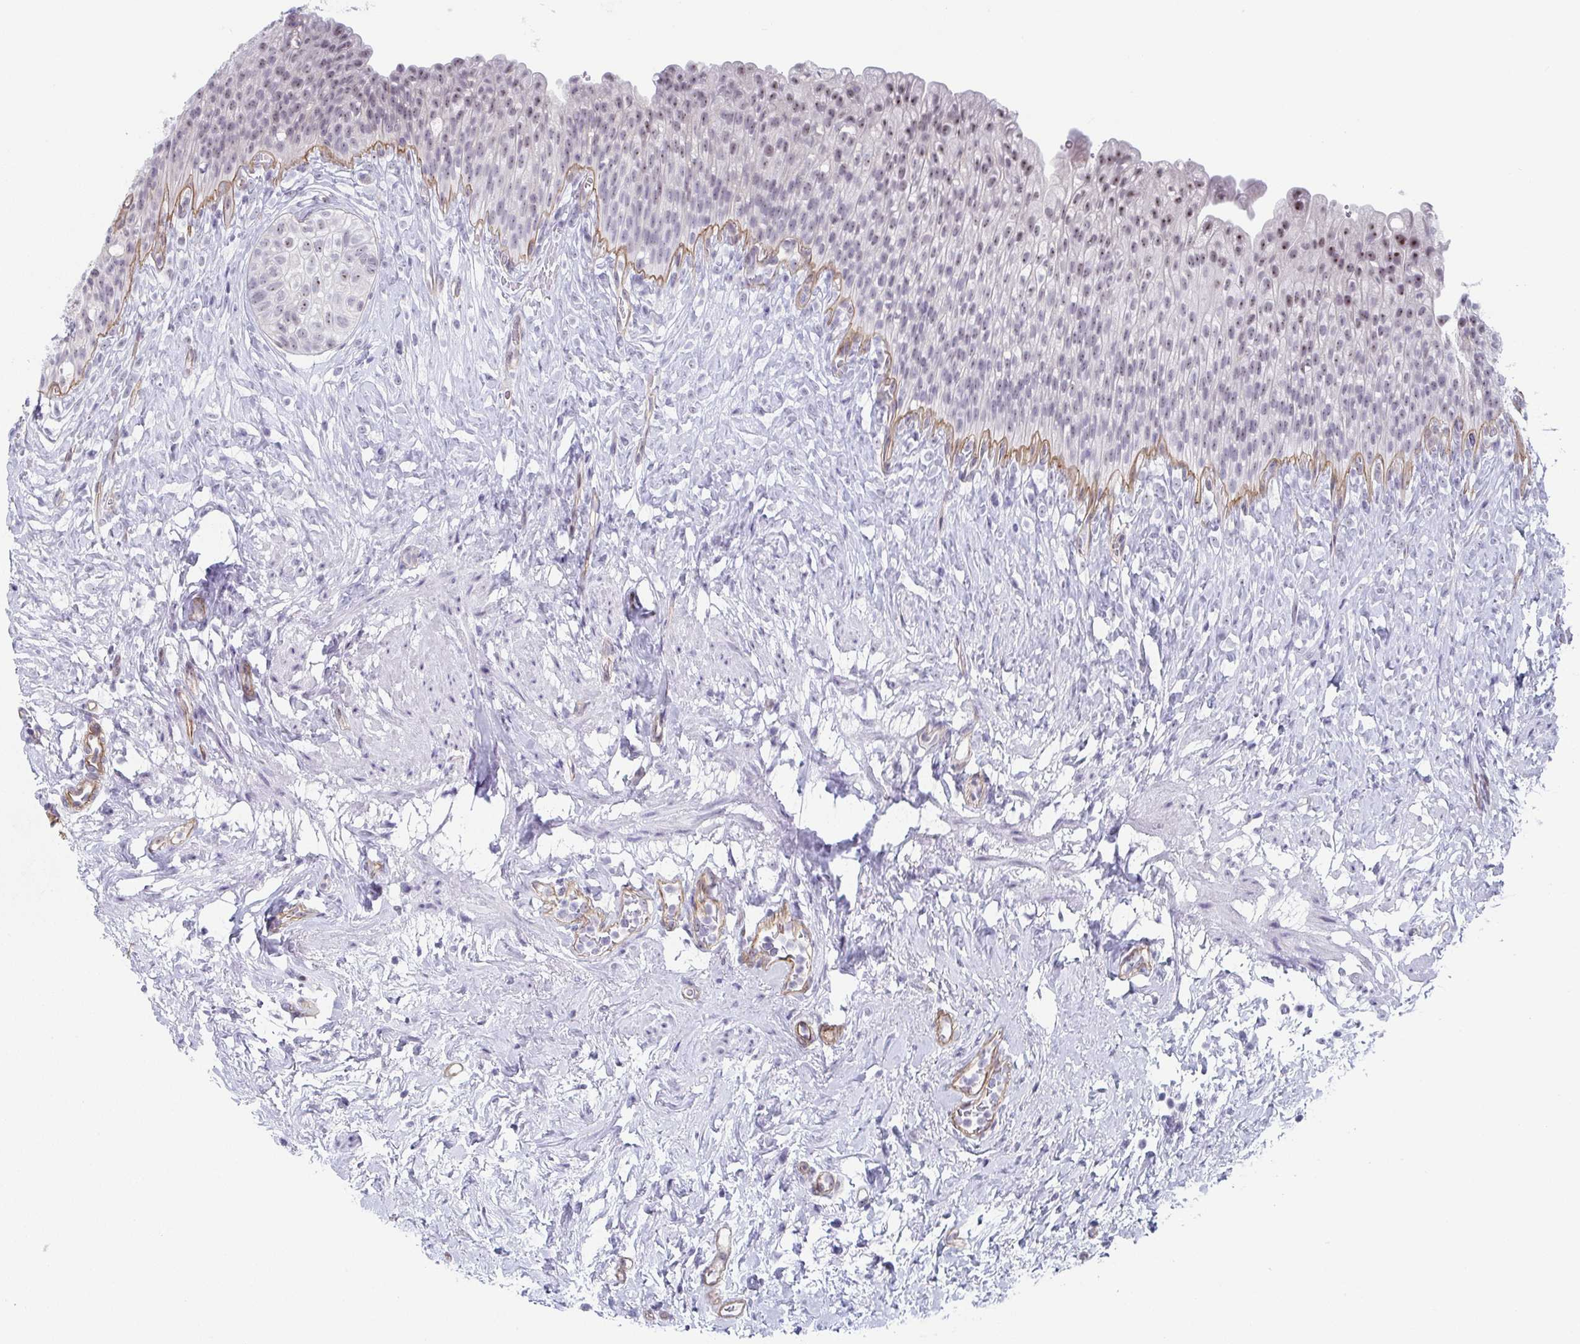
{"staining": {"intensity": "moderate", "quantity": "<25%", "location": "nuclear"}, "tissue": "urinary bladder", "cell_type": "Urothelial cells", "image_type": "normal", "snomed": [{"axis": "morphology", "description": "Normal tissue, NOS"}, {"axis": "topography", "description": "Urinary bladder"}, {"axis": "topography", "description": "Prostate"}], "caption": "Benign urinary bladder exhibits moderate nuclear staining in about <25% of urothelial cells, visualized by immunohistochemistry. The protein of interest is shown in brown color, while the nuclei are stained blue.", "gene": "EXOSC7", "patient": {"sex": "male", "age": 76}}